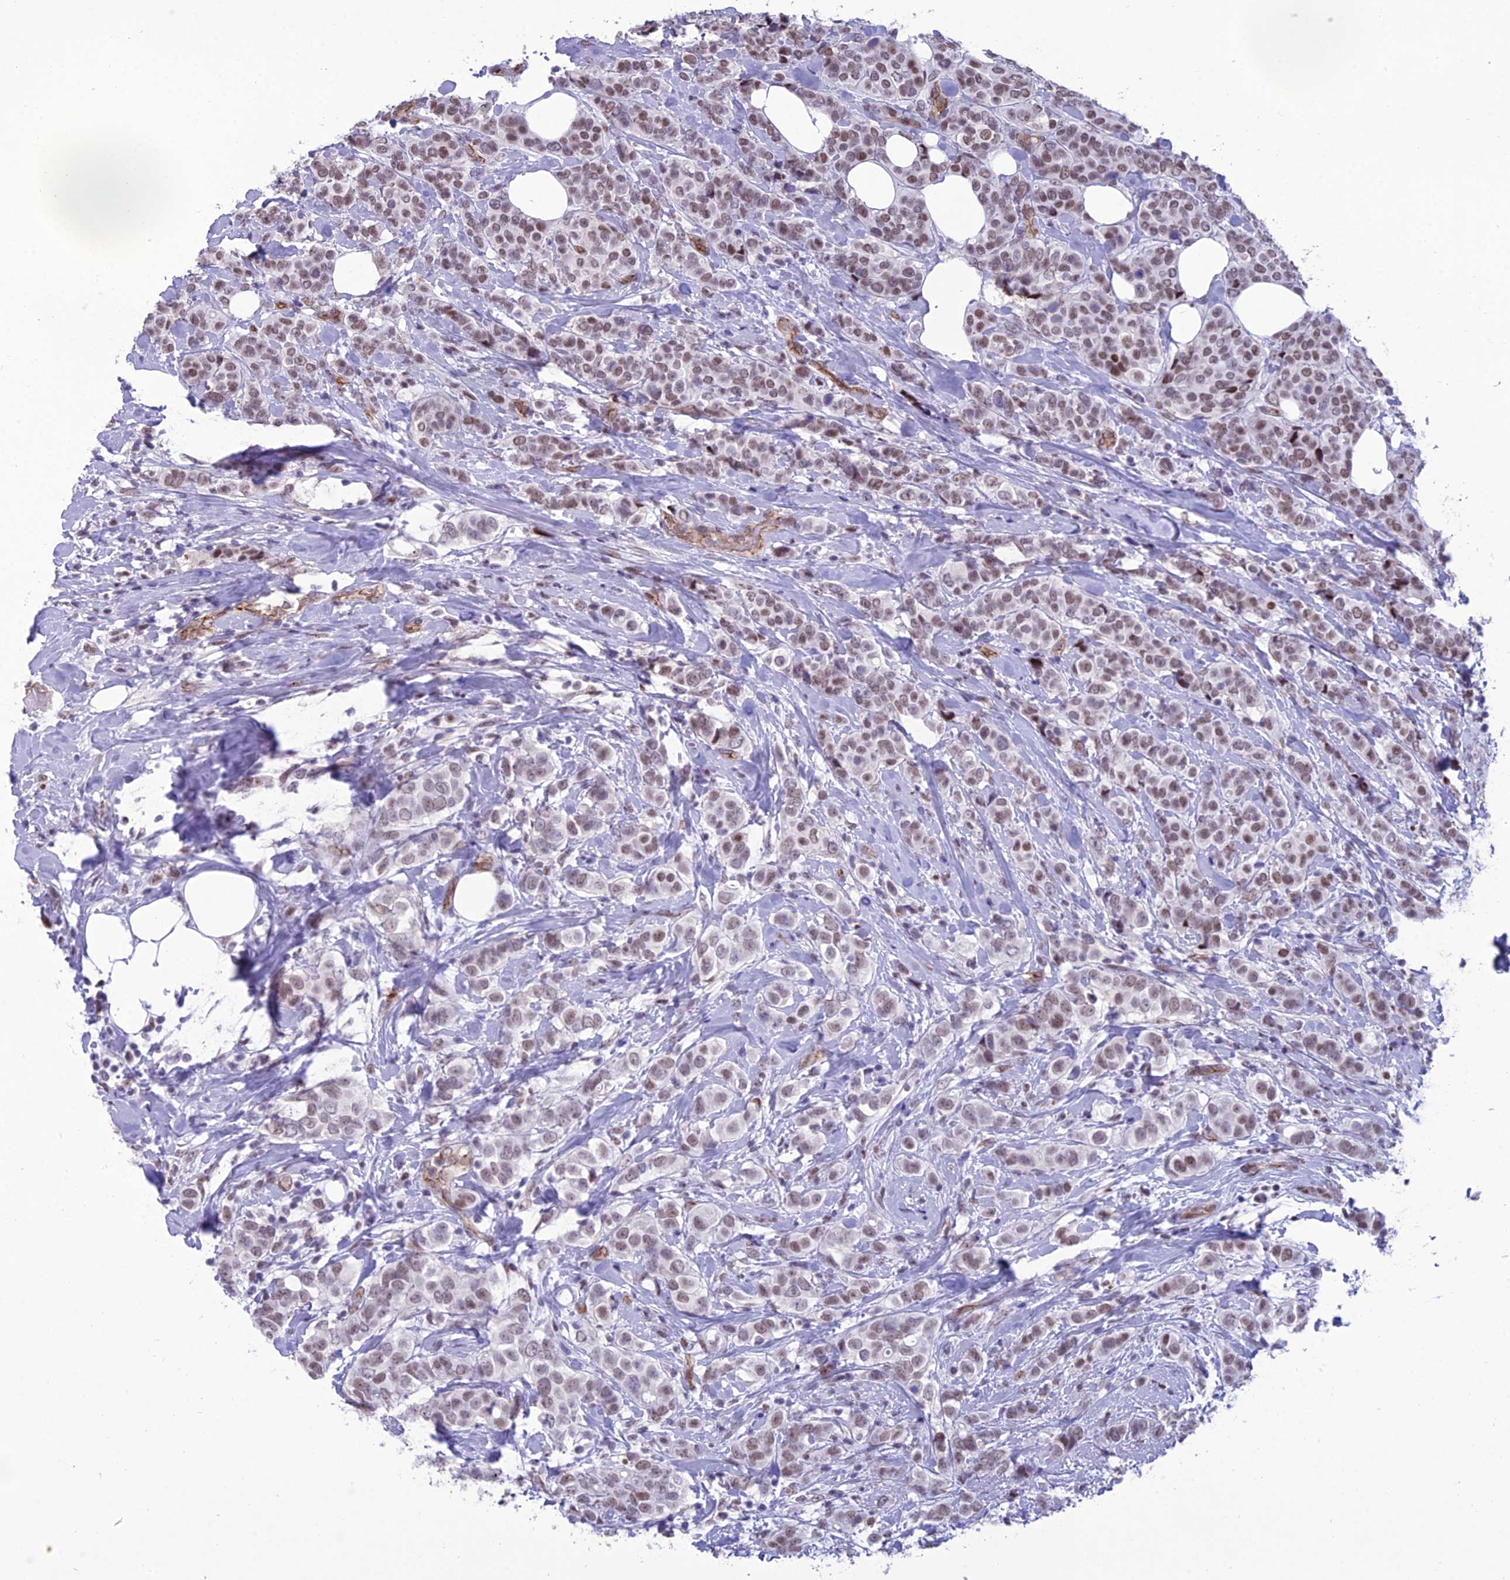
{"staining": {"intensity": "moderate", "quantity": "25%-75%", "location": "nuclear"}, "tissue": "breast cancer", "cell_type": "Tumor cells", "image_type": "cancer", "snomed": [{"axis": "morphology", "description": "Lobular carcinoma"}, {"axis": "topography", "description": "Breast"}], "caption": "Immunohistochemical staining of breast cancer (lobular carcinoma) reveals moderate nuclear protein positivity in approximately 25%-75% of tumor cells.", "gene": "RANBP3", "patient": {"sex": "female", "age": 51}}